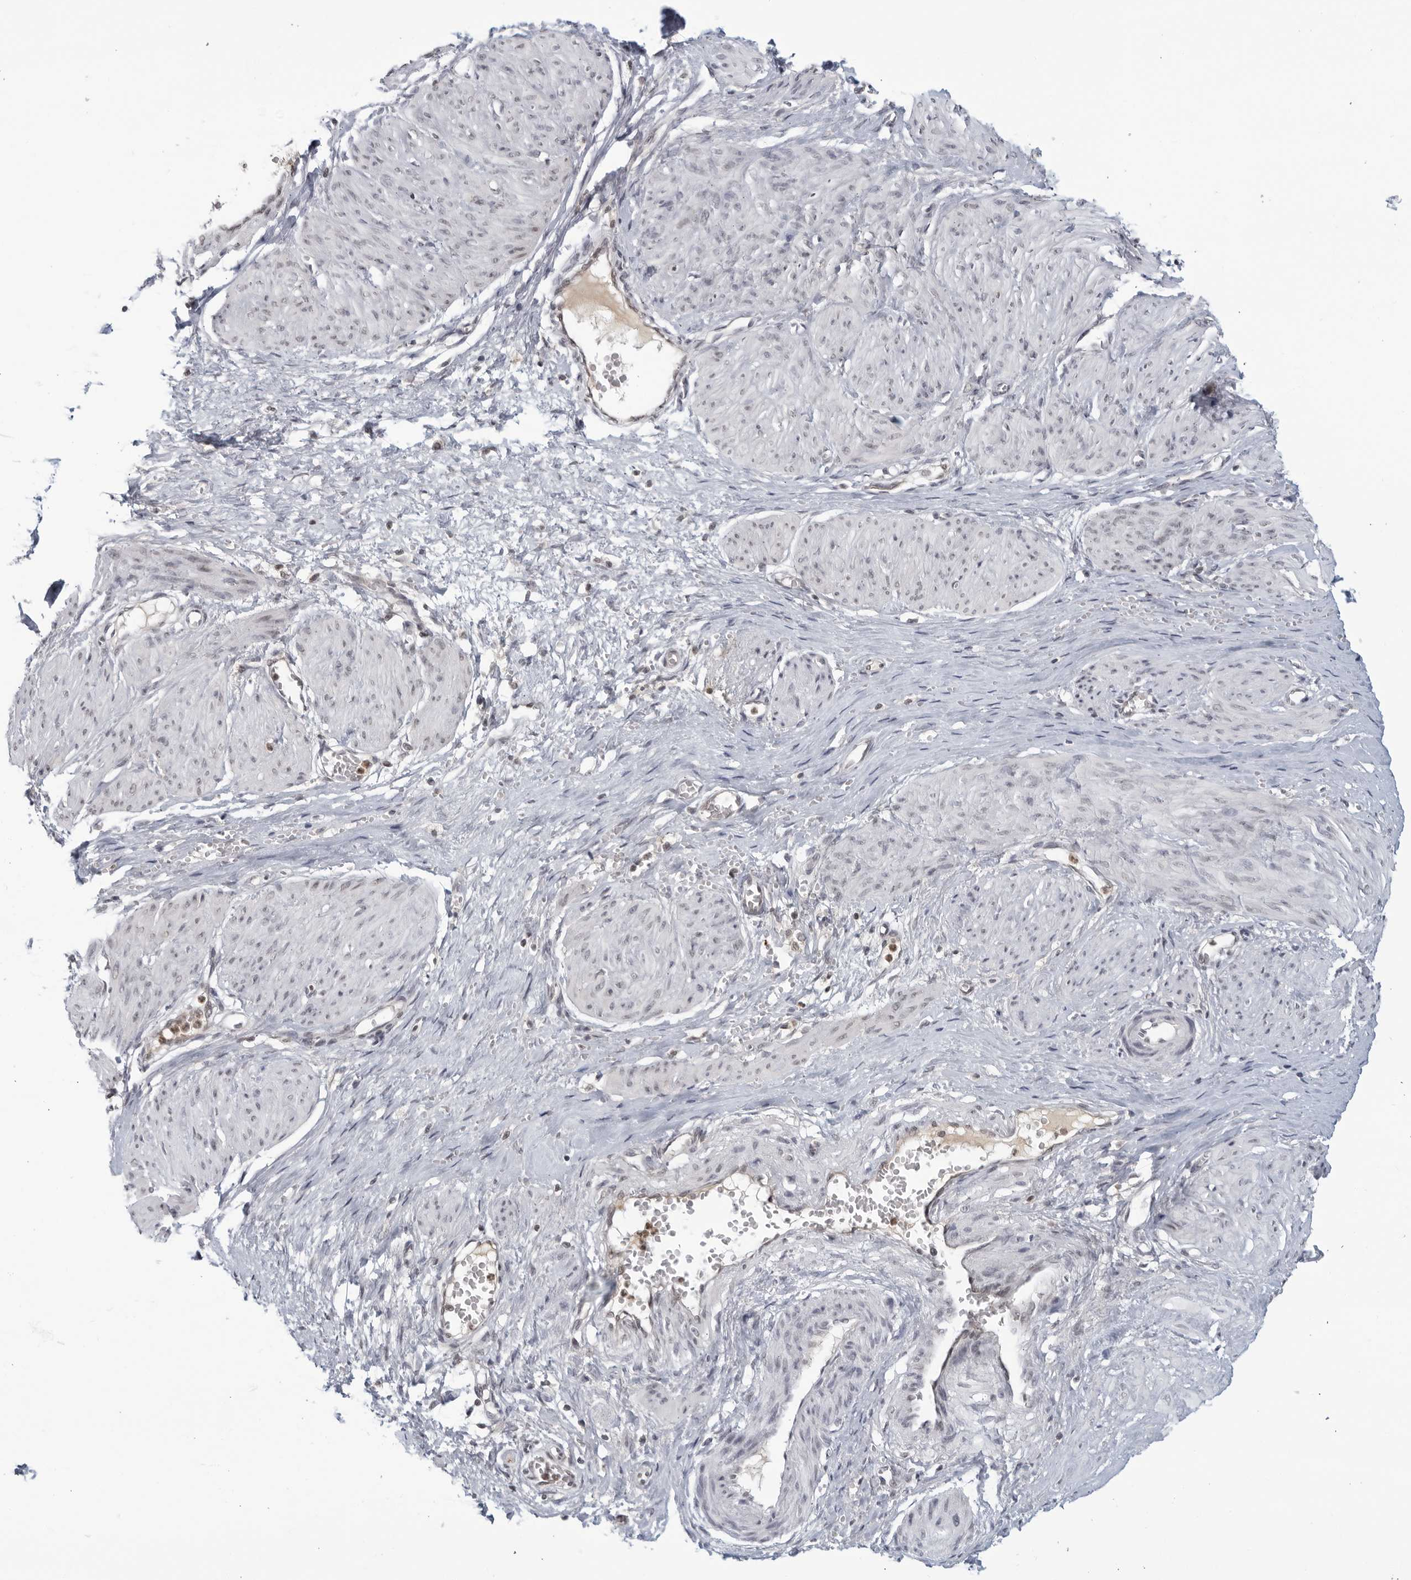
{"staining": {"intensity": "negative", "quantity": "none", "location": "none"}, "tissue": "smooth muscle", "cell_type": "Smooth muscle cells", "image_type": "normal", "snomed": [{"axis": "morphology", "description": "Normal tissue, NOS"}, {"axis": "topography", "description": "Endometrium"}], "caption": "This histopathology image is of normal smooth muscle stained with immunohistochemistry (IHC) to label a protein in brown with the nuclei are counter-stained blue. There is no expression in smooth muscle cells.", "gene": "CC2D1B", "patient": {"sex": "female", "age": 33}}